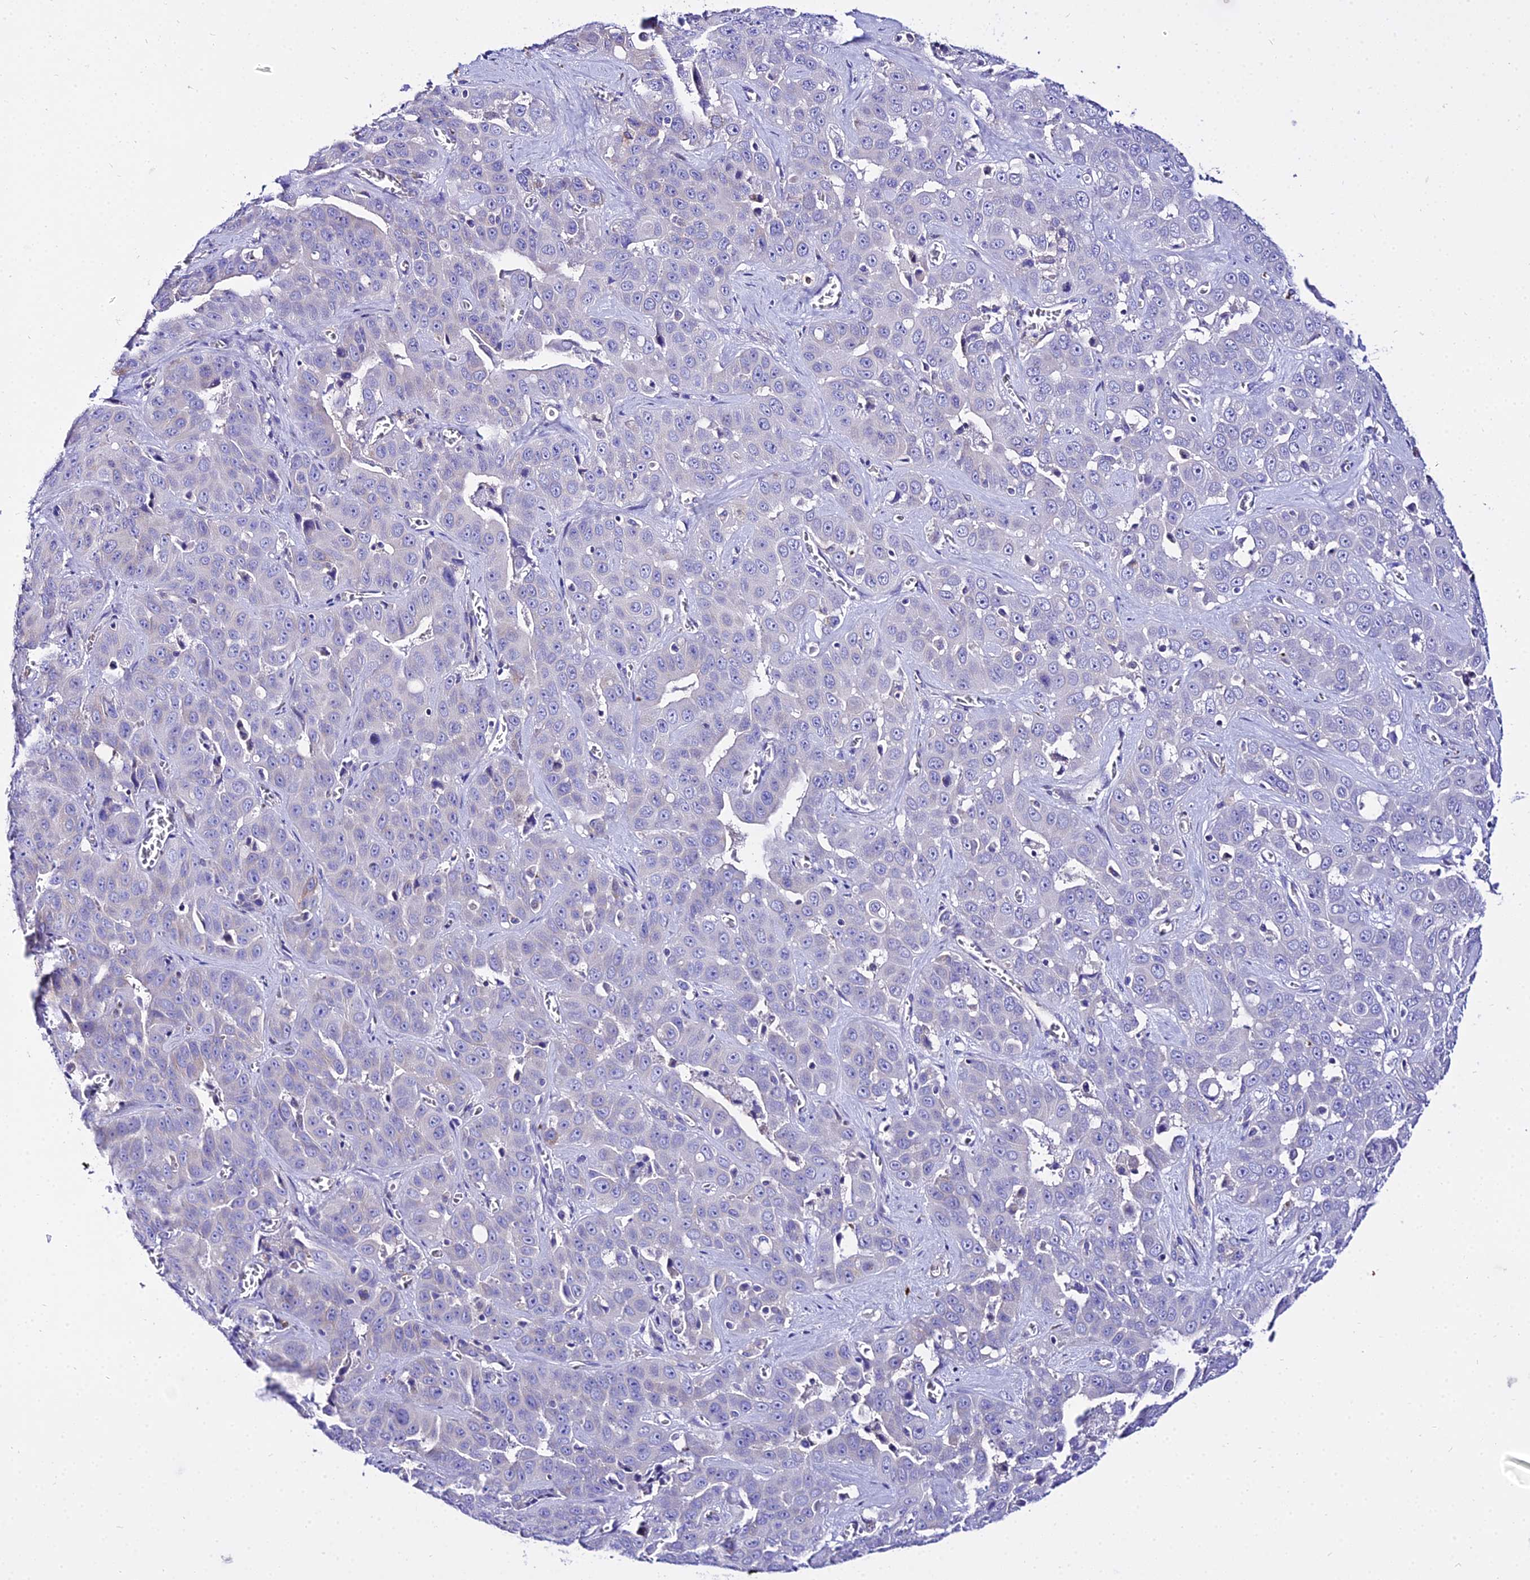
{"staining": {"intensity": "negative", "quantity": "none", "location": "none"}, "tissue": "liver cancer", "cell_type": "Tumor cells", "image_type": "cancer", "snomed": [{"axis": "morphology", "description": "Cholangiocarcinoma"}, {"axis": "topography", "description": "Liver"}], "caption": "Tumor cells show no significant positivity in cholangiocarcinoma (liver). (DAB IHC visualized using brightfield microscopy, high magnification).", "gene": "TUBA3D", "patient": {"sex": "female", "age": 52}}